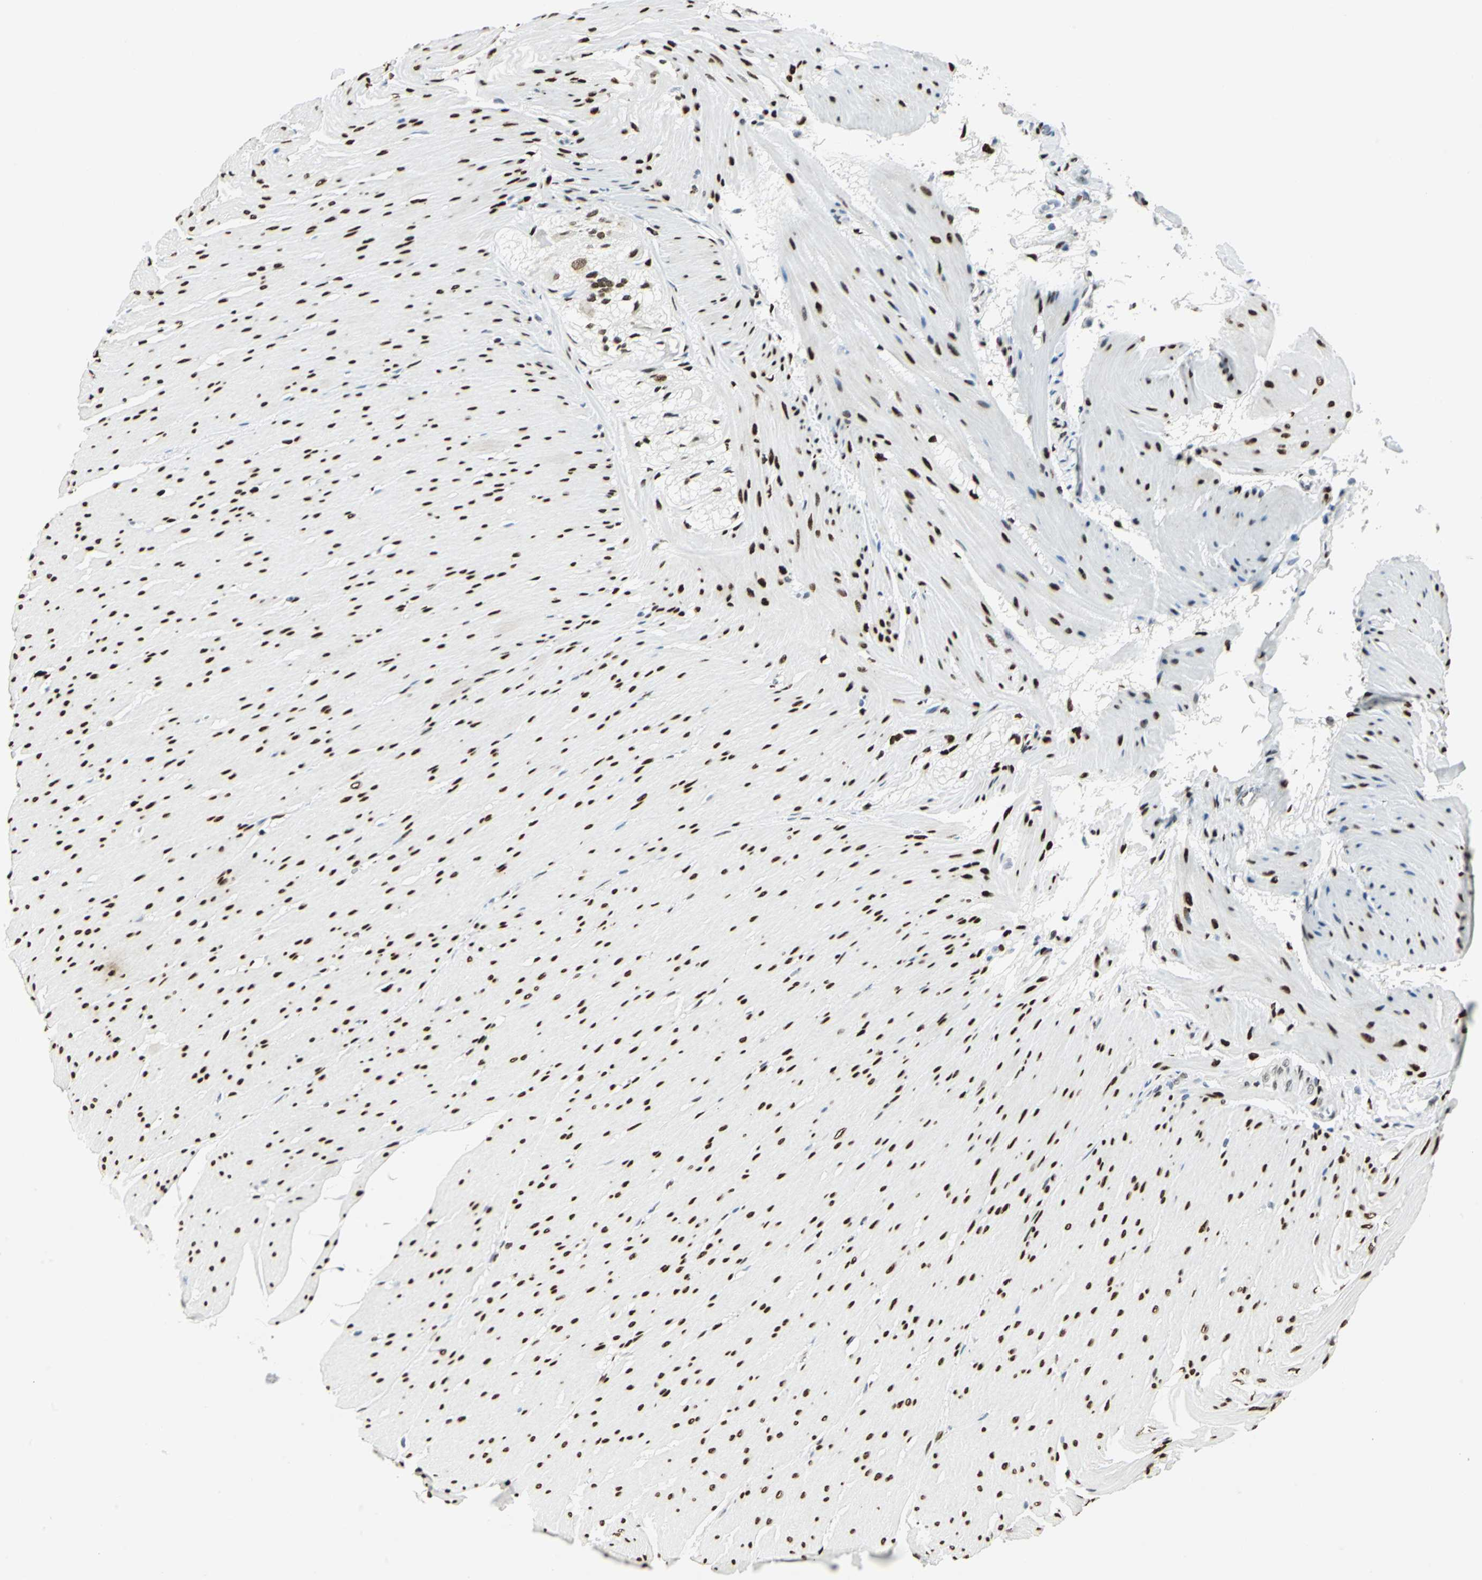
{"staining": {"intensity": "strong", "quantity": ">75%", "location": "nuclear"}, "tissue": "smooth muscle", "cell_type": "Smooth muscle cells", "image_type": "normal", "snomed": [{"axis": "morphology", "description": "Normal tissue, NOS"}, {"axis": "topography", "description": "Smooth muscle"}, {"axis": "topography", "description": "Colon"}], "caption": "IHC staining of normal smooth muscle, which shows high levels of strong nuclear staining in approximately >75% of smooth muscle cells indicating strong nuclear protein positivity. The staining was performed using DAB (3,3'-diaminobenzidine) (brown) for protein detection and nuclei were counterstained in hematoxylin (blue).", "gene": "MEIS2", "patient": {"sex": "male", "age": 67}}